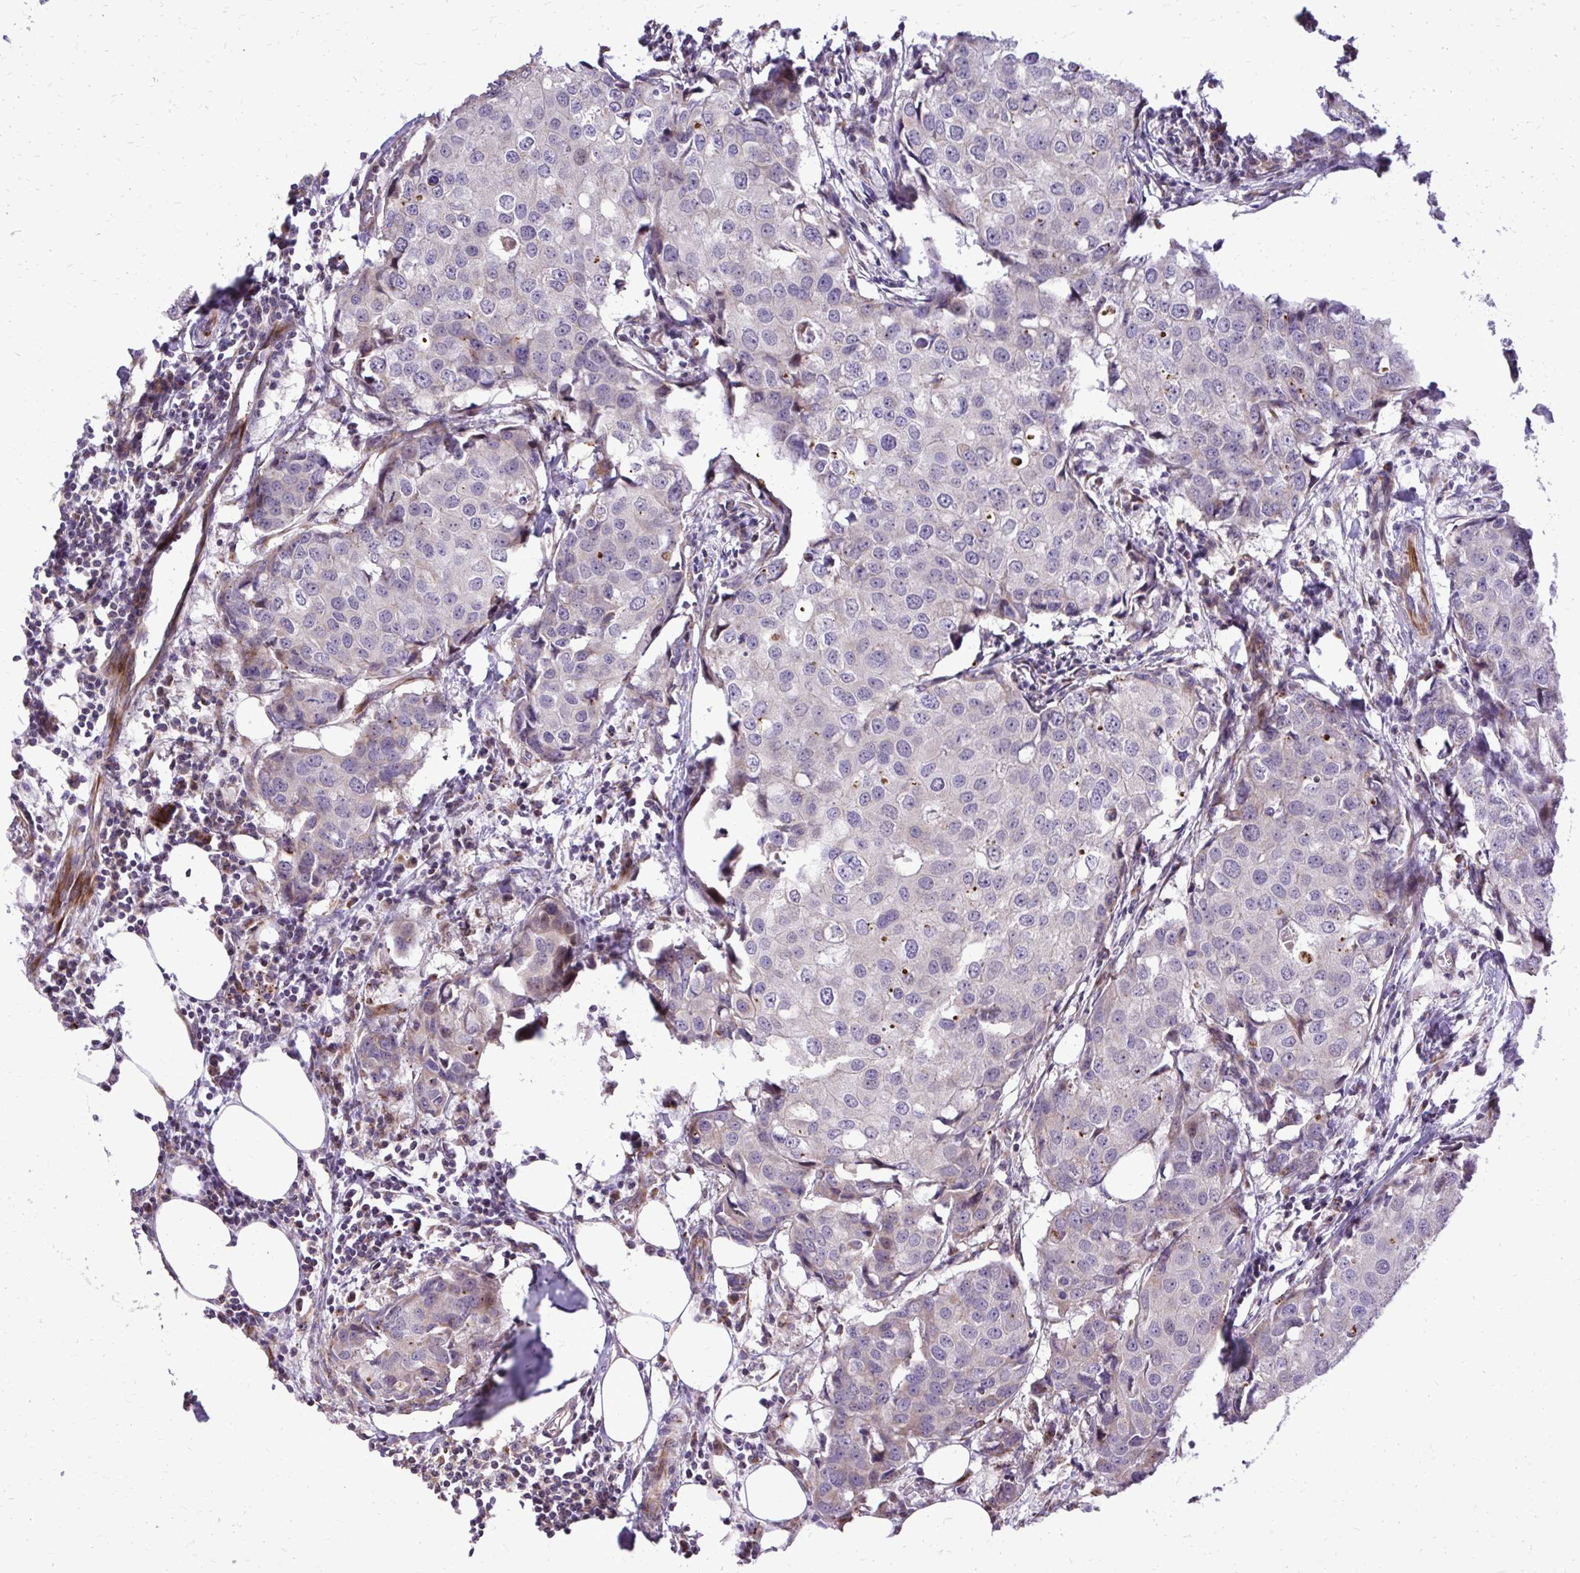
{"staining": {"intensity": "negative", "quantity": "none", "location": "none"}, "tissue": "breast cancer", "cell_type": "Tumor cells", "image_type": "cancer", "snomed": [{"axis": "morphology", "description": "Duct carcinoma"}, {"axis": "topography", "description": "Breast"}], "caption": "Tumor cells show no significant staining in breast cancer (intraductal carcinoma).", "gene": "ABCC3", "patient": {"sex": "female", "age": 27}}